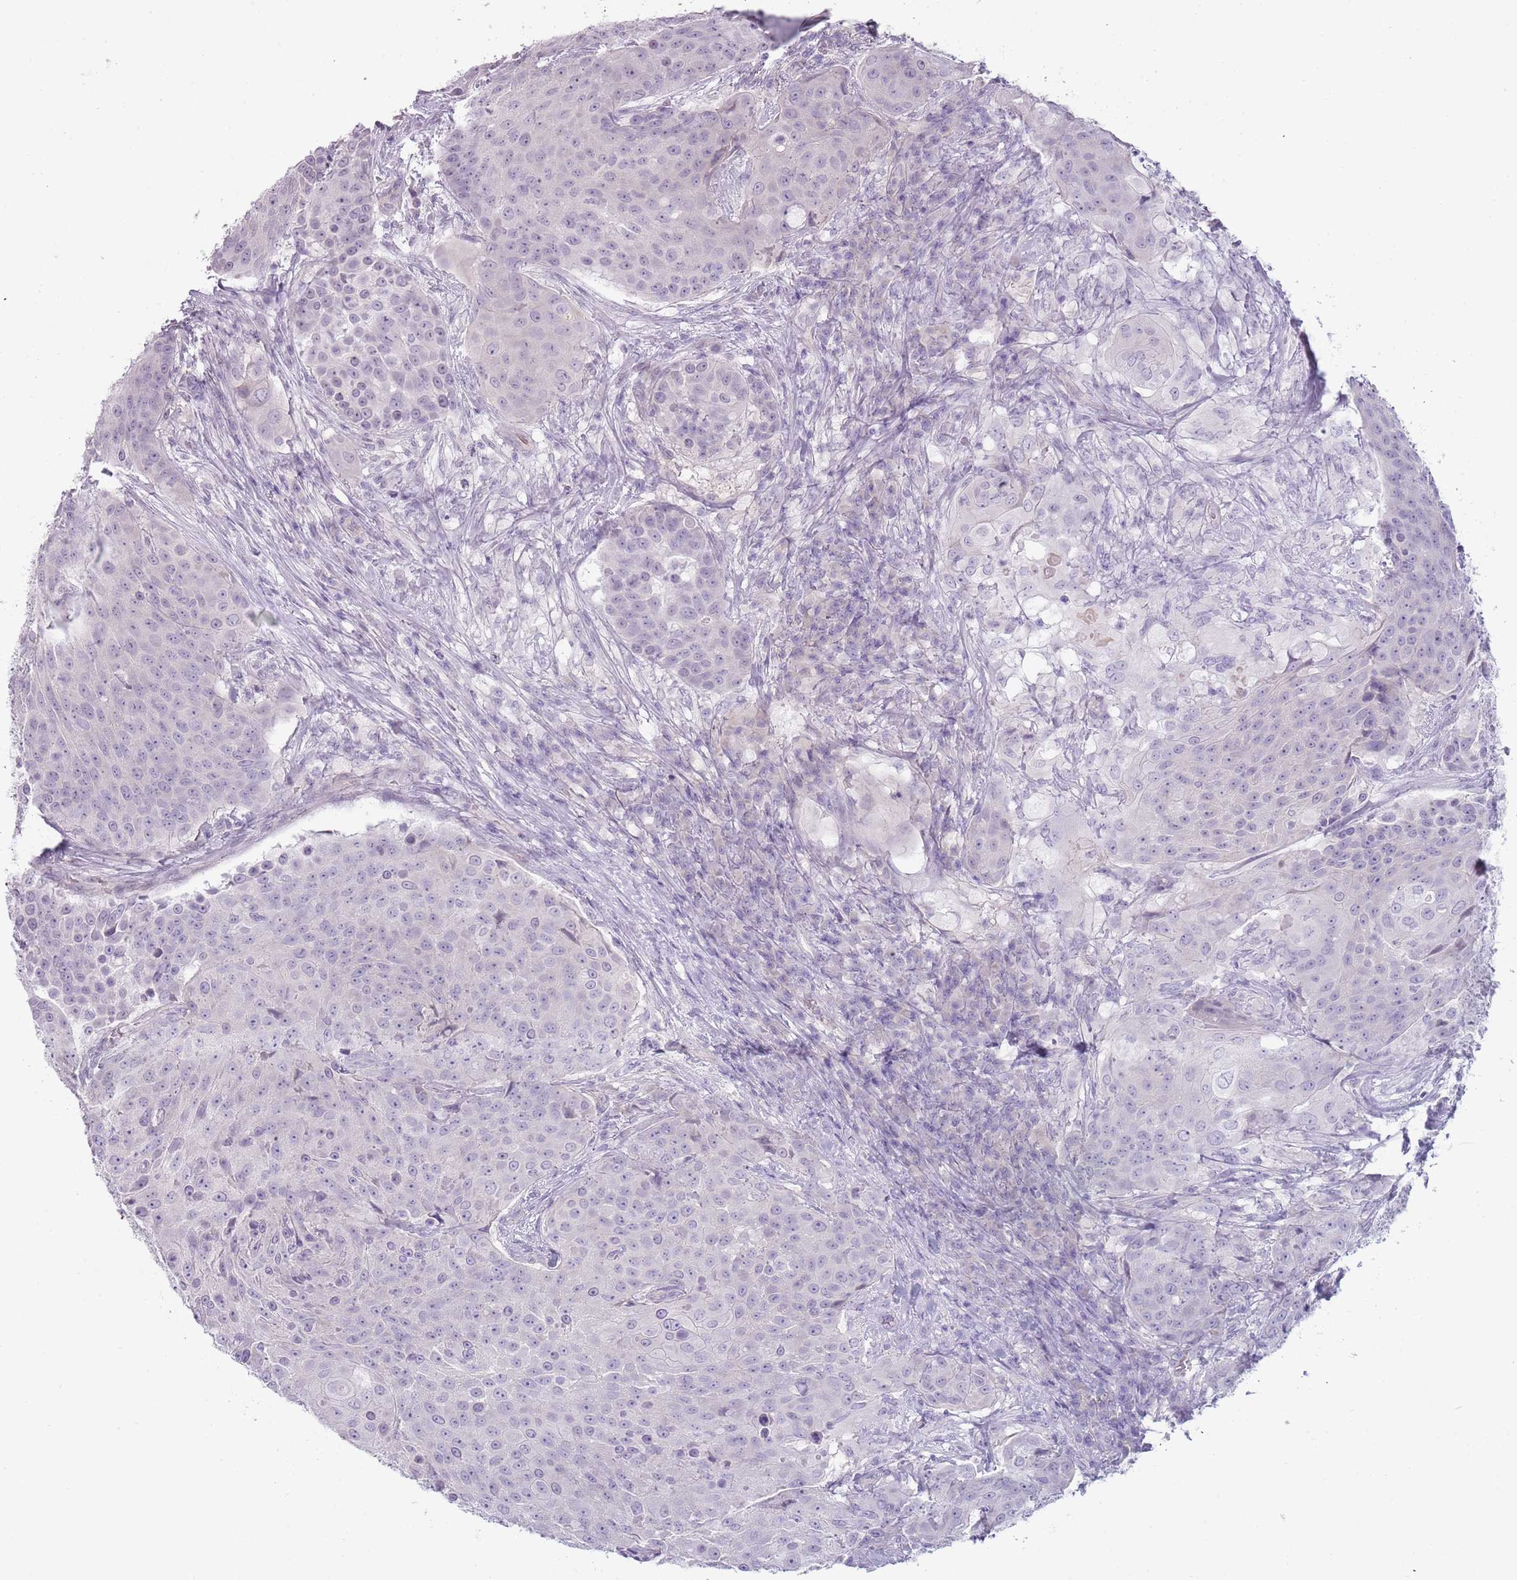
{"staining": {"intensity": "negative", "quantity": "none", "location": "none"}, "tissue": "urothelial cancer", "cell_type": "Tumor cells", "image_type": "cancer", "snomed": [{"axis": "morphology", "description": "Urothelial carcinoma, High grade"}, {"axis": "topography", "description": "Urinary bladder"}], "caption": "High magnification brightfield microscopy of high-grade urothelial carcinoma stained with DAB (3,3'-diaminobenzidine) (brown) and counterstained with hematoxylin (blue): tumor cells show no significant expression.", "gene": "RFX2", "patient": {"sex": "female", "age": 63}}